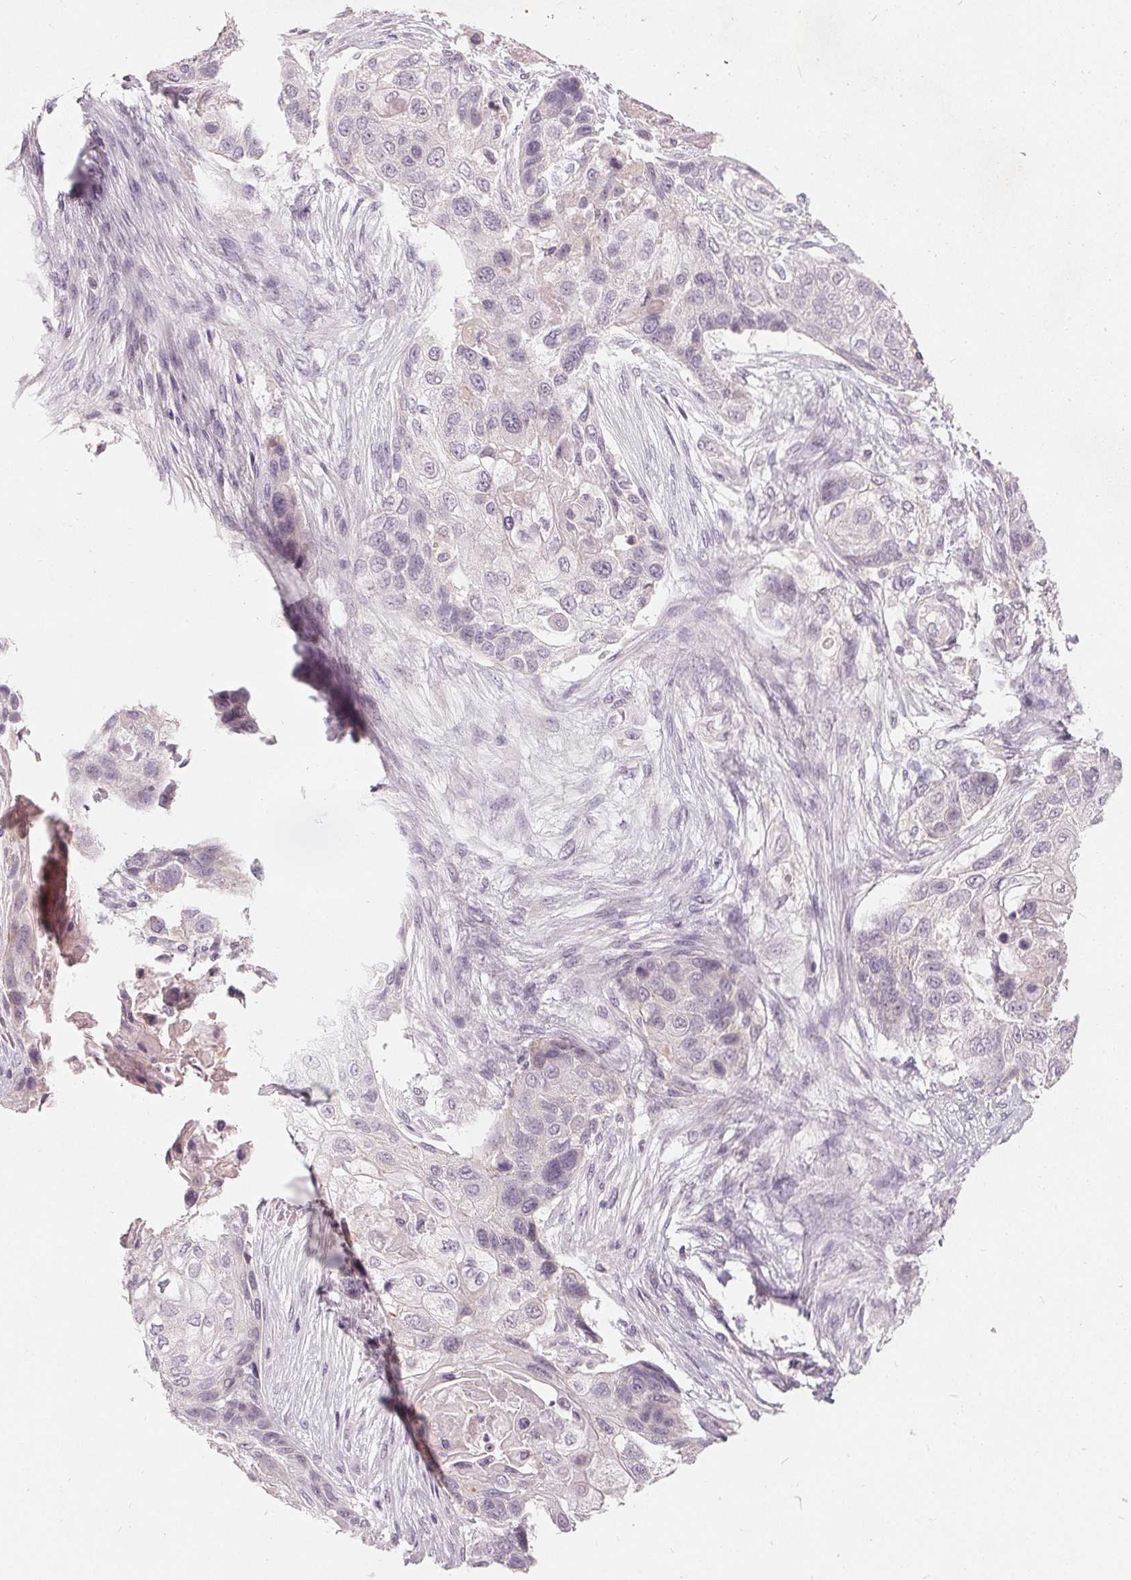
{"staining": {"intensity": "negative", "quantity": "none", "location": "none"}, "tissue": "lung cancer", "cell_type": "Tumor cells", "image_type": "cancer", "snomed": [{"axis": "morphology", "description": "Squamous cell carcinoma, NOS"}, {"axis": "topography", "description": "Lung"}], "caption": "Photomicrograph shows no significant protein staining in tumor cells of squamous cell carcinoma (lung). (DAB IHC visualized using brightfield microscopy, high magnification).", "gene": "TRIM60", "patient": {"sex": "male", "age": 69}}